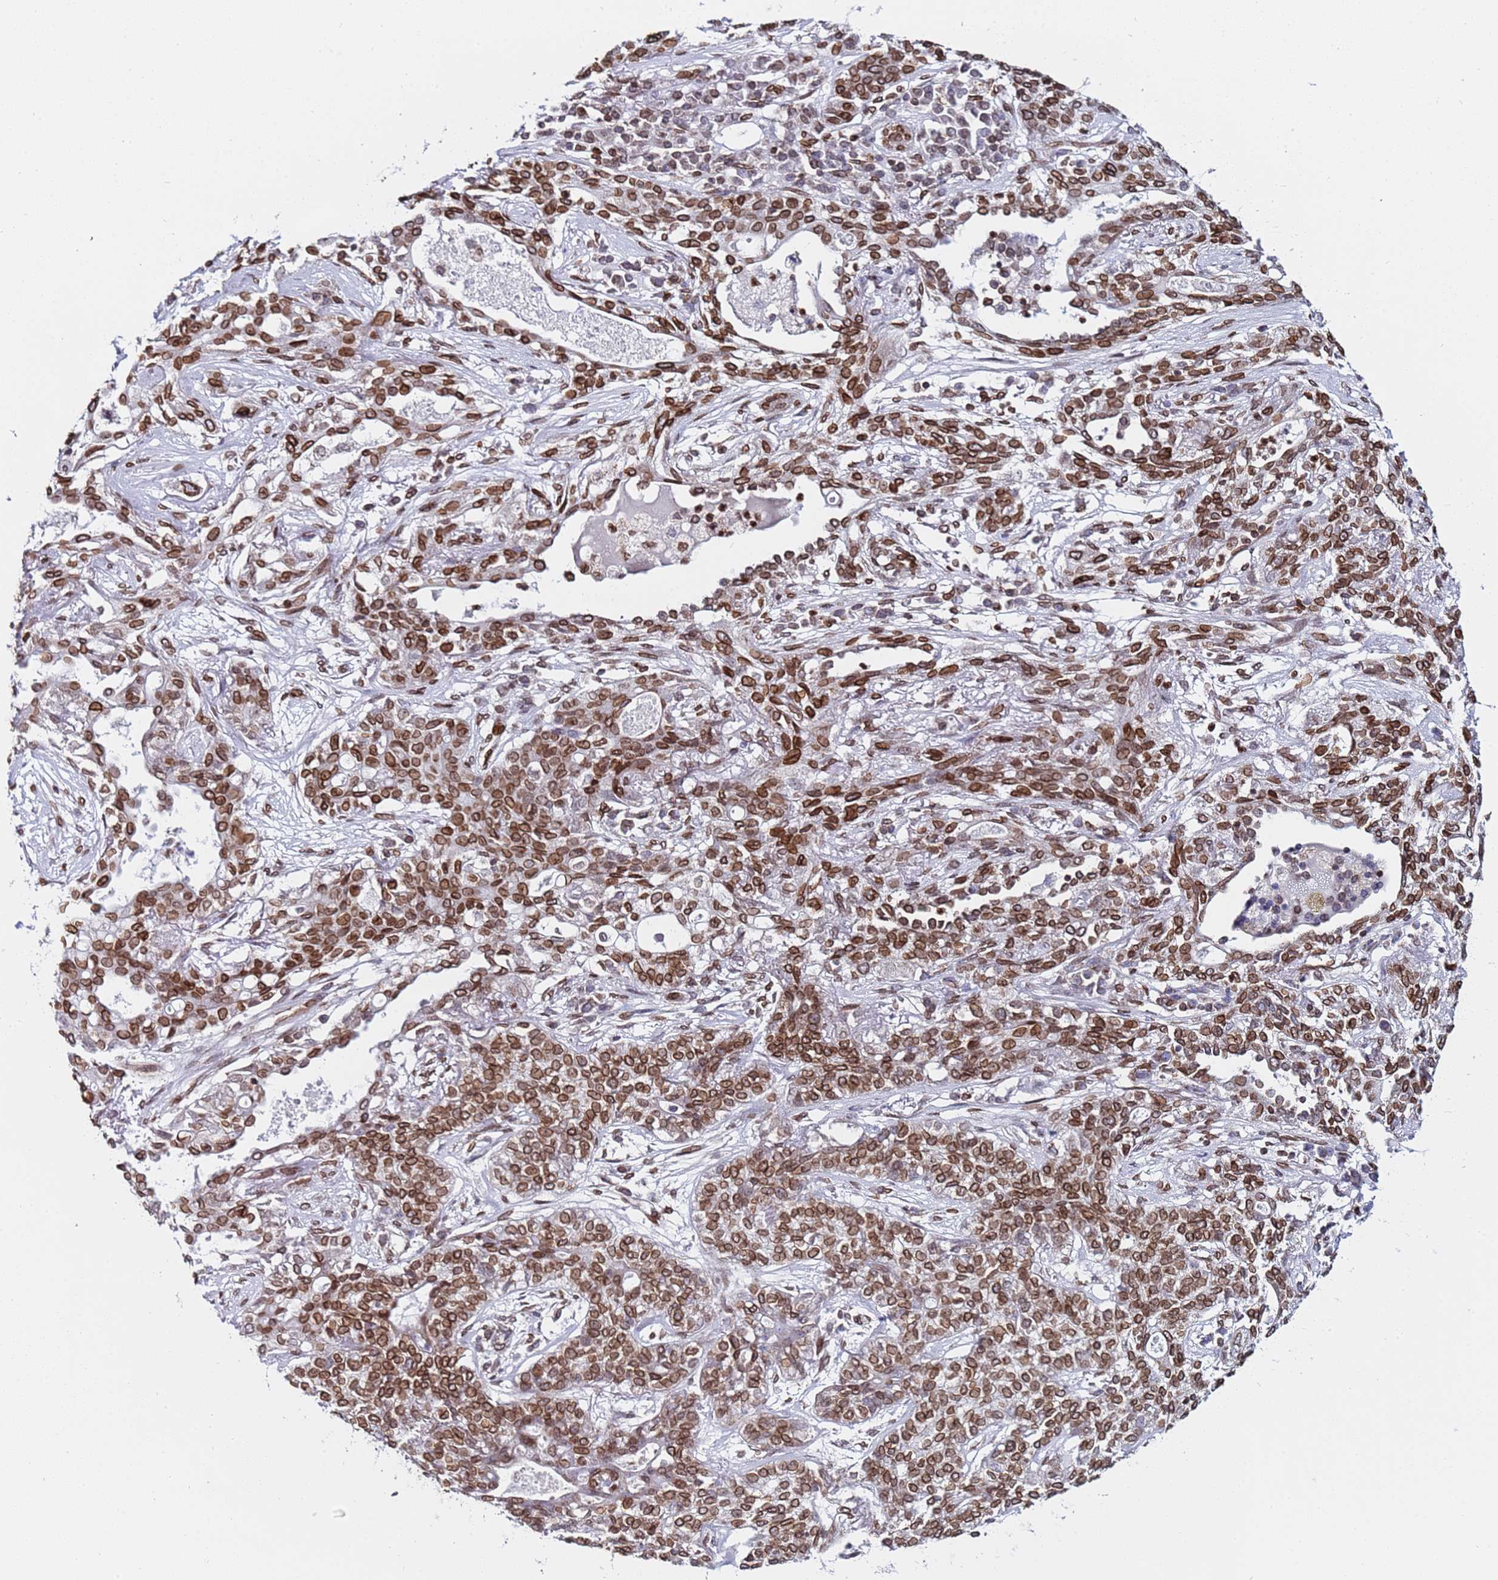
{"staining": {"intensity": "moderate", "quantity": ">75%", "location": "cytoplasmic/membranous,nuclear"}, "tissue": "lung cancer", "cell_type": "Tumor cells", "image_type": "cancer", "snomed": [{"axis": "morphology", "description": "Squamous cell carcinoma, NOS"}, {"axis": "topography", "description": "Lung"}], "caption": "Lung squamous cell carcinoma stained with immunohistochemistry demonstrates moderate cytoplasmic/membranous and nuclear staining in approximately >75% of tumor cells. (Brightfield microscopy of DAB IHC at high magnification).", "gene": "TOR1AIP1", "patient": {"sex": "female", "age": 70}}